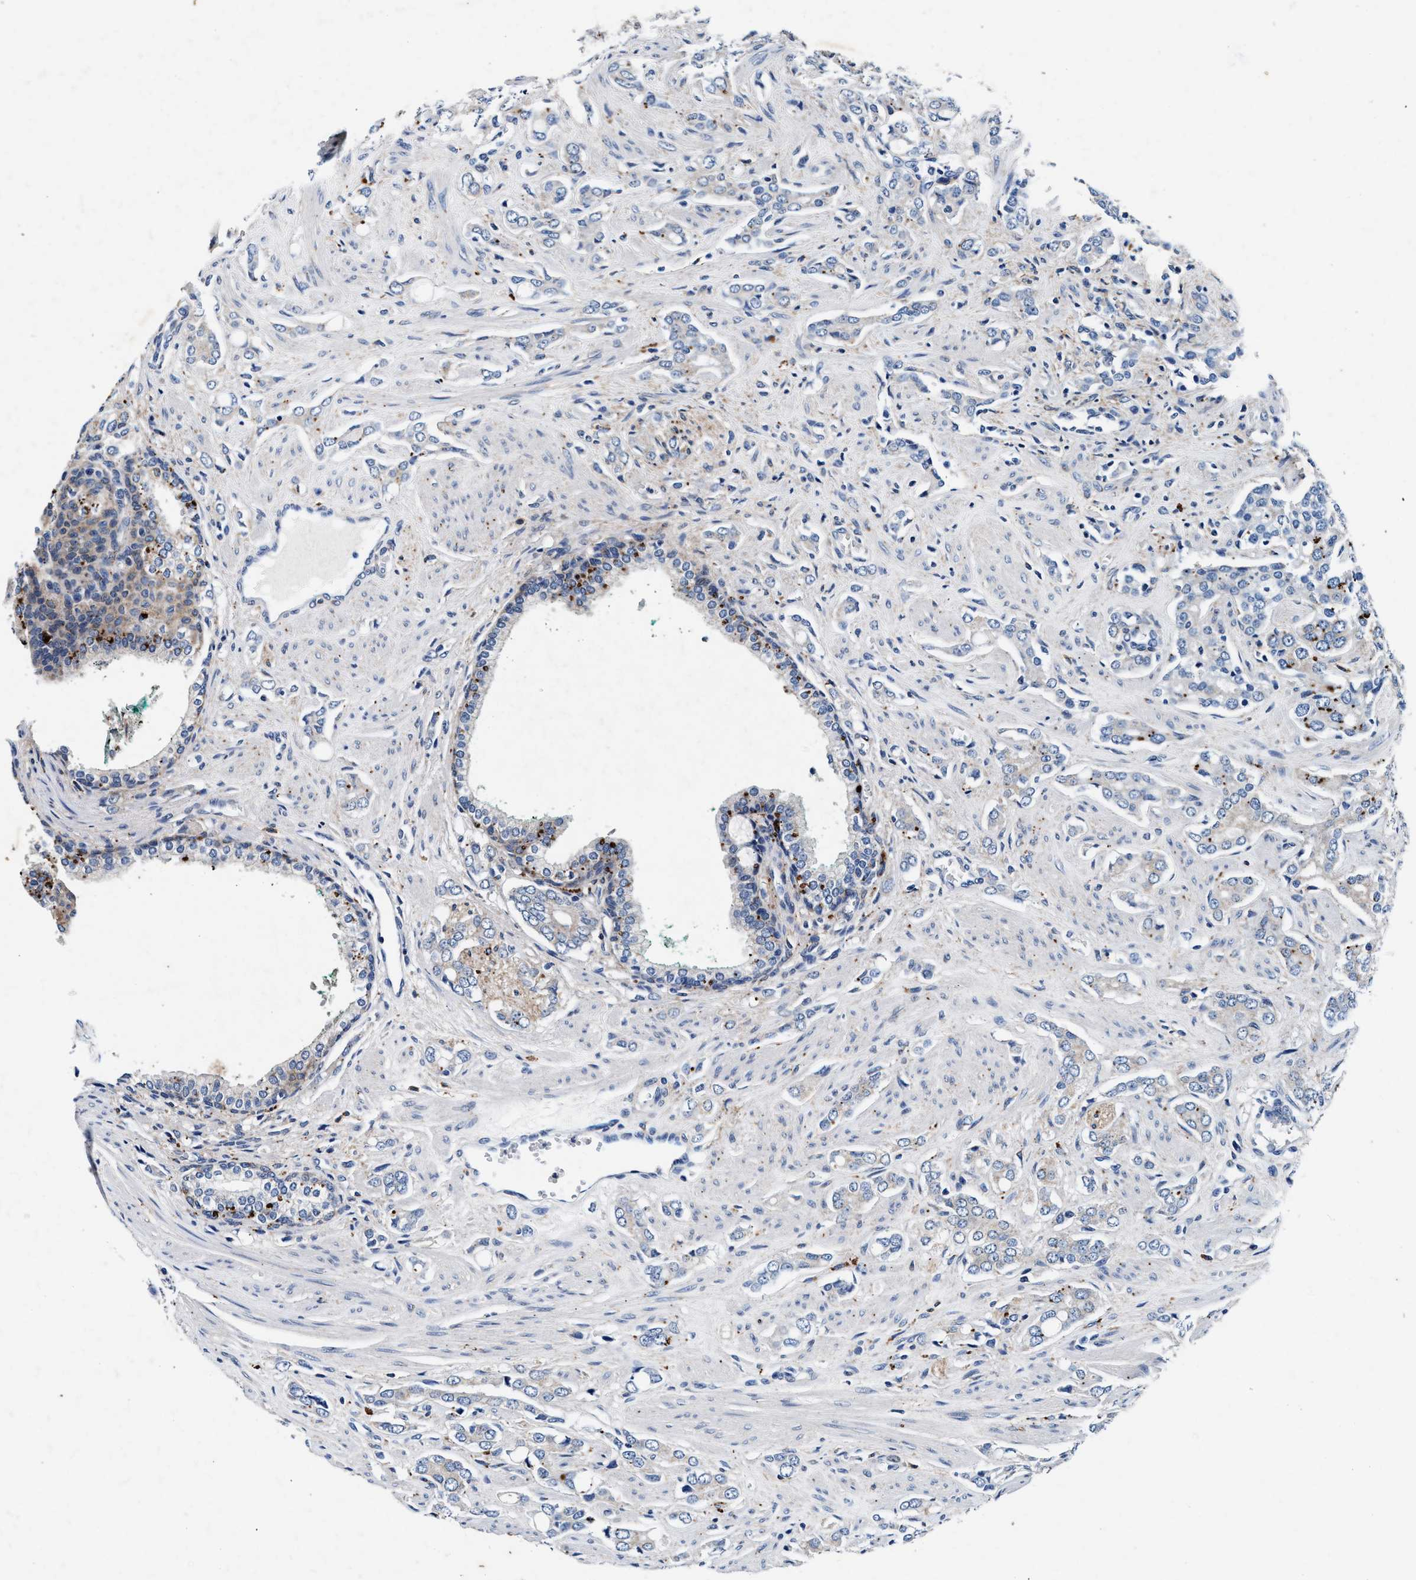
{"staining": {"intensity": "weak", "quantity": "<25%", "location": "cytoplasmic/membranous"}, "tissue": "prostate cancer", "cell_type": "Tumor cells", "image_type": "cancer", "snomed": [{"axis": "morphology", "description": "Adenocarcinoma, High grade"}, {"axis": "topography", "description": "Prostate"}], "caption": "This is a photomicrograph of immunohistochemistry (IHC) staining of adenocarcinoma (high-grade) (prostate), which shows no positivity in tumor cells.", "gene": "SLC8A1", "patient": {"sex": "male", "age": 52}}